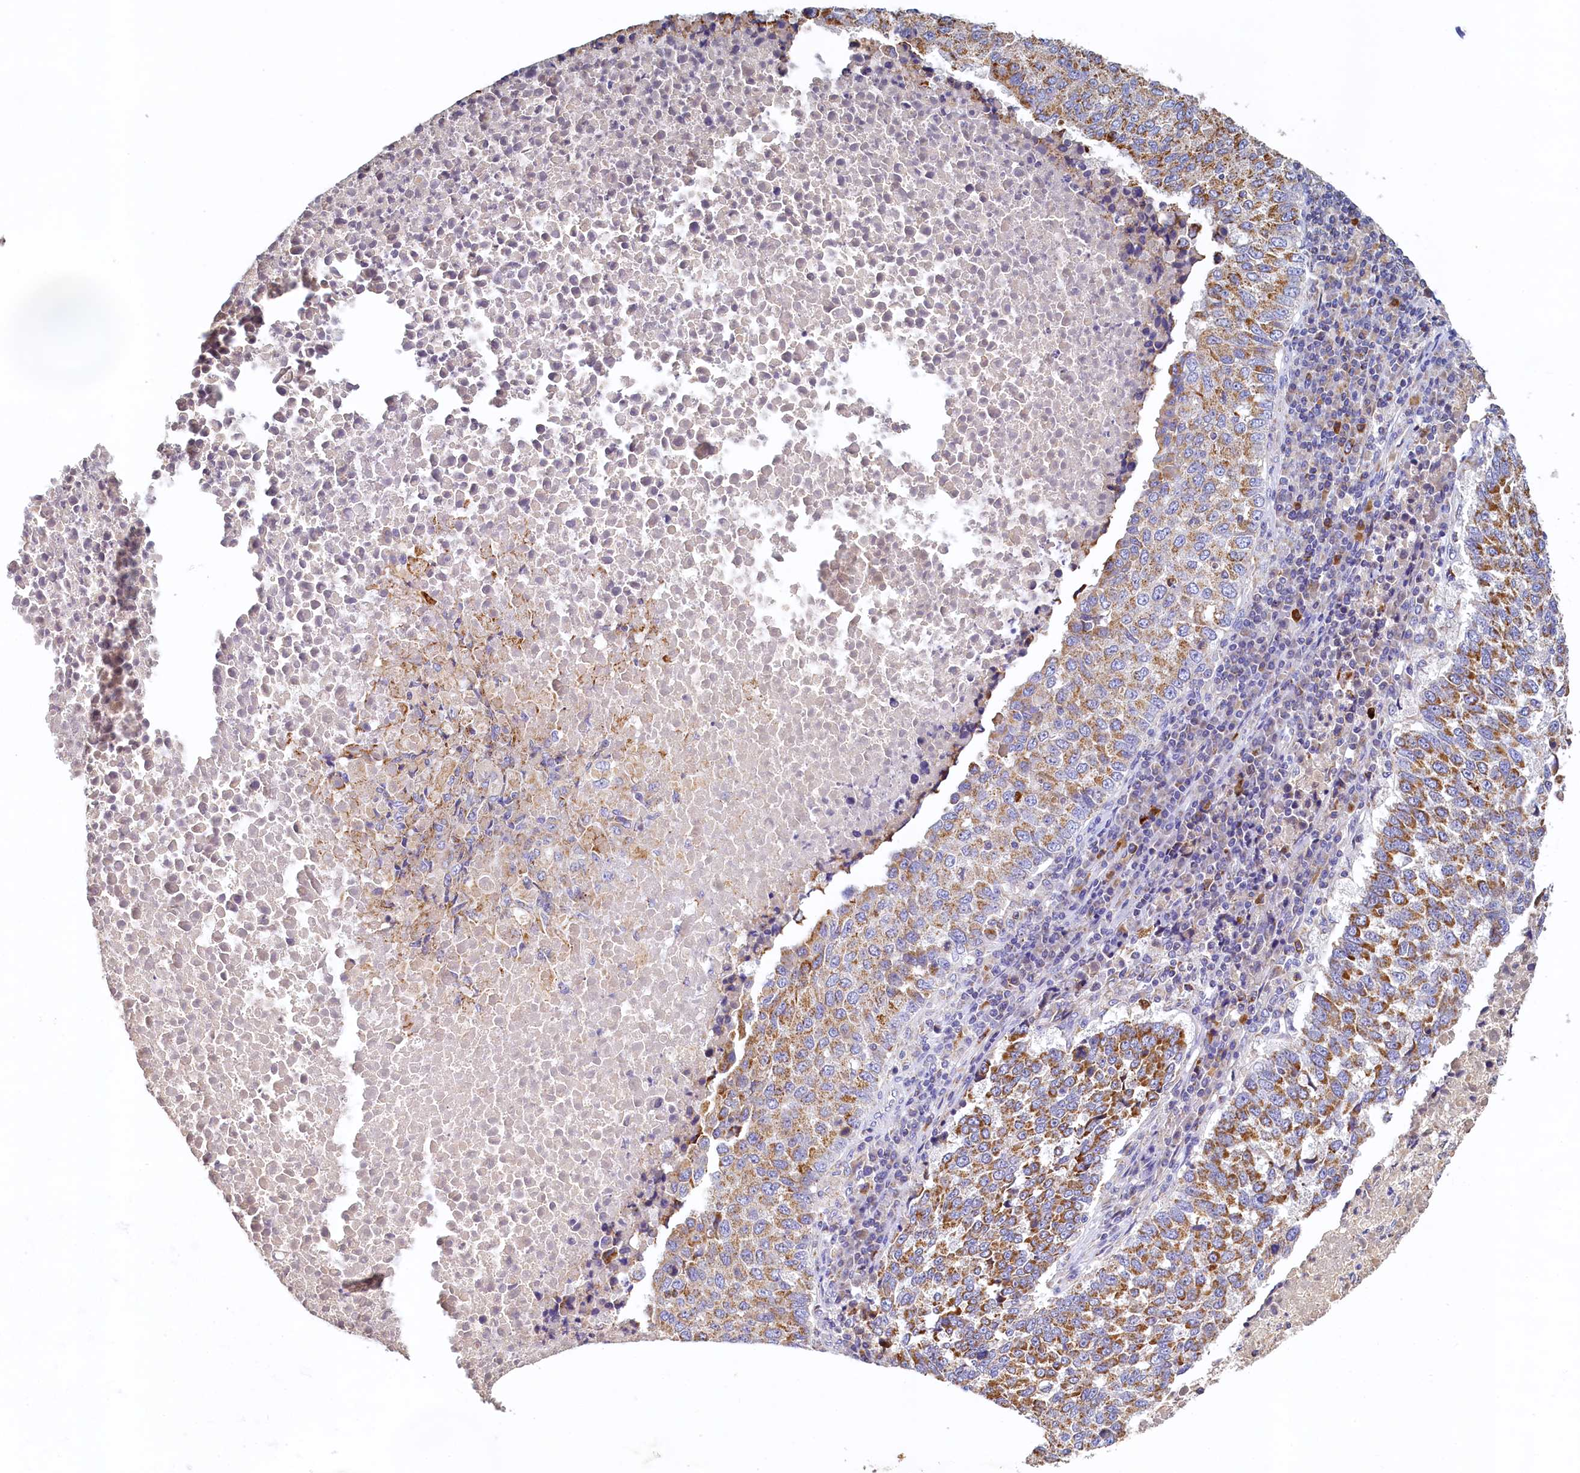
{"staining": {"intensity": "moderate", "quantity": ">75%", "location": "cytoplasmic/membranous"}, "tissue": "lung cancer", "cell_type": "Tumor cells", "image_type": "cancer", "snomed": [{"axis": "morphology", "description": "Squamous cell carcinoma, NOS"}, {"axis": "topography", "description": "Lung"}], "caption": "Tumor cells show moderate cytoplasmic/membranous positivity in about >75% of cells in lung squamous cell carcinoma.", "gene": "POC1A", "patient": {"sex": "male", "age": 73}}